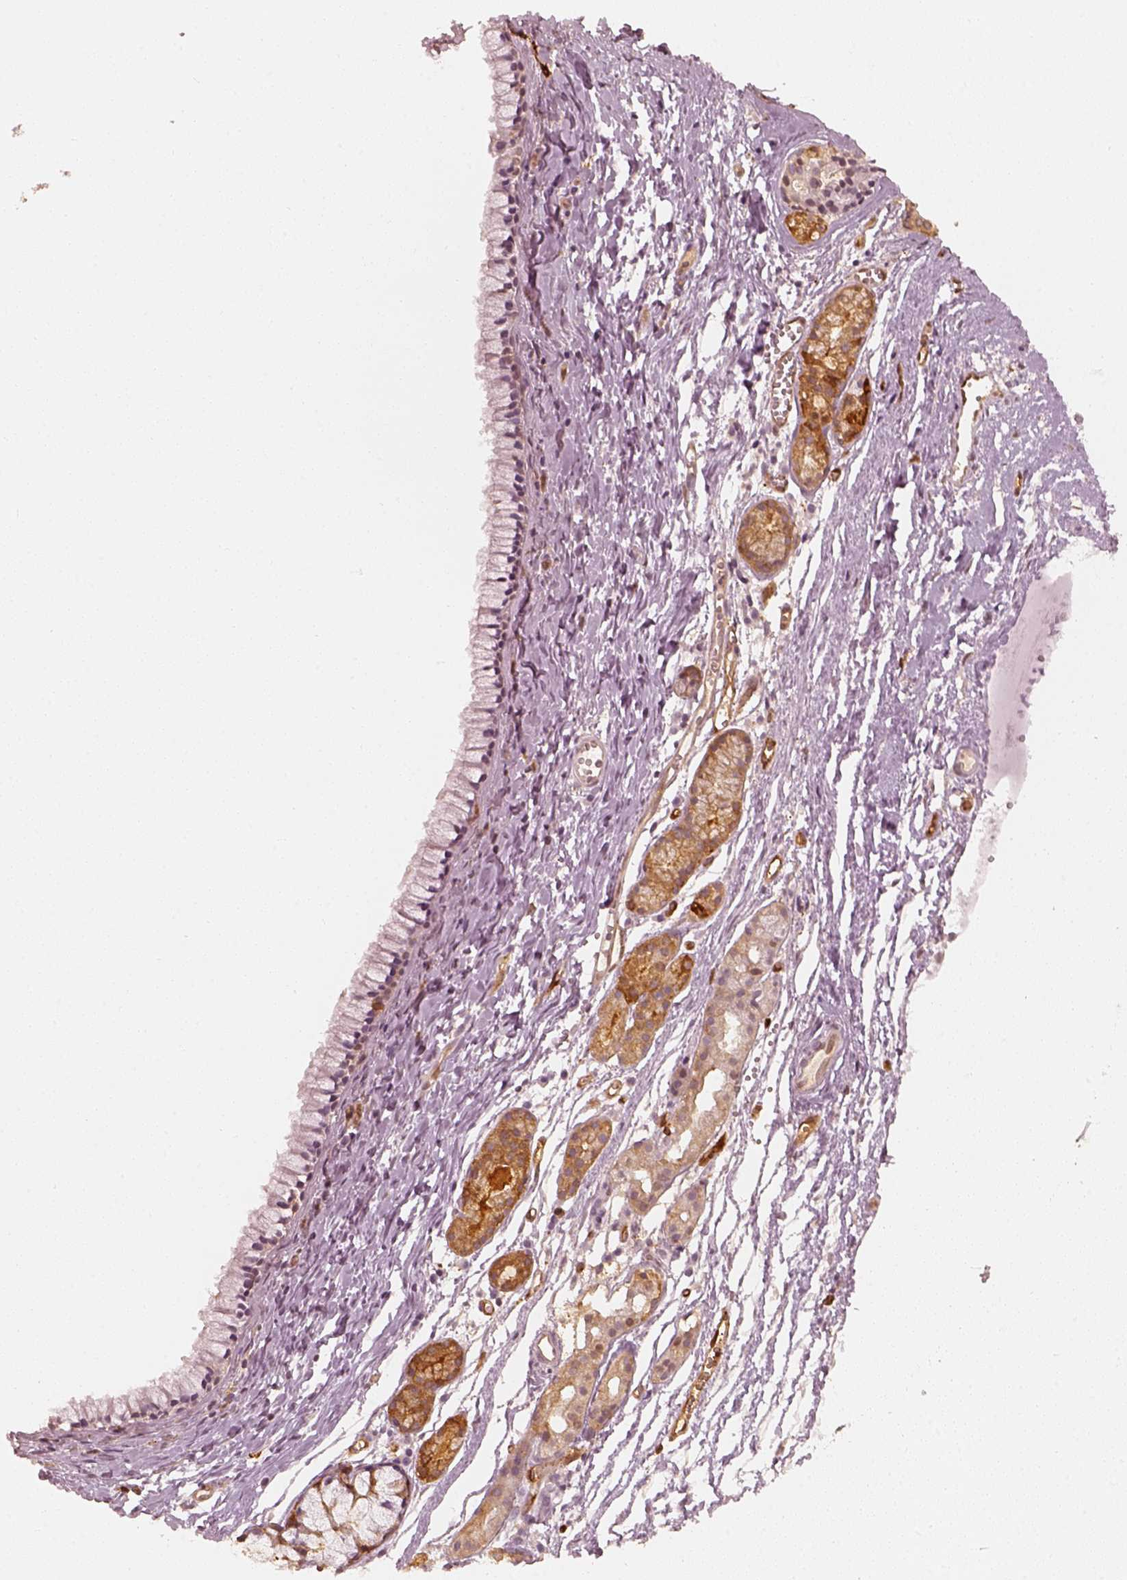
{"staining": {"intensity": "weak", "quantity": "<25%", "location": "cytoplasmic/membranous"}, "tissue": "nasopharynx", "cell_type": "Respiratory epithelial cells", "image_type": "normal", "snomed": [{"axis": "morphology", "description": "Normal tissue, NOS"}, {"axis": "topography", "description": "Nasopharynx"}], "caption": "This image is of normal nasopharynx stained with immunohistochemistry (IHC) to label a protein in brown with the nuclei are counter-stained blue. There is no expression in respiratory epithelial cells.", "gene": "FSCN1", "patient": {"sex": "male", "age": 83}}